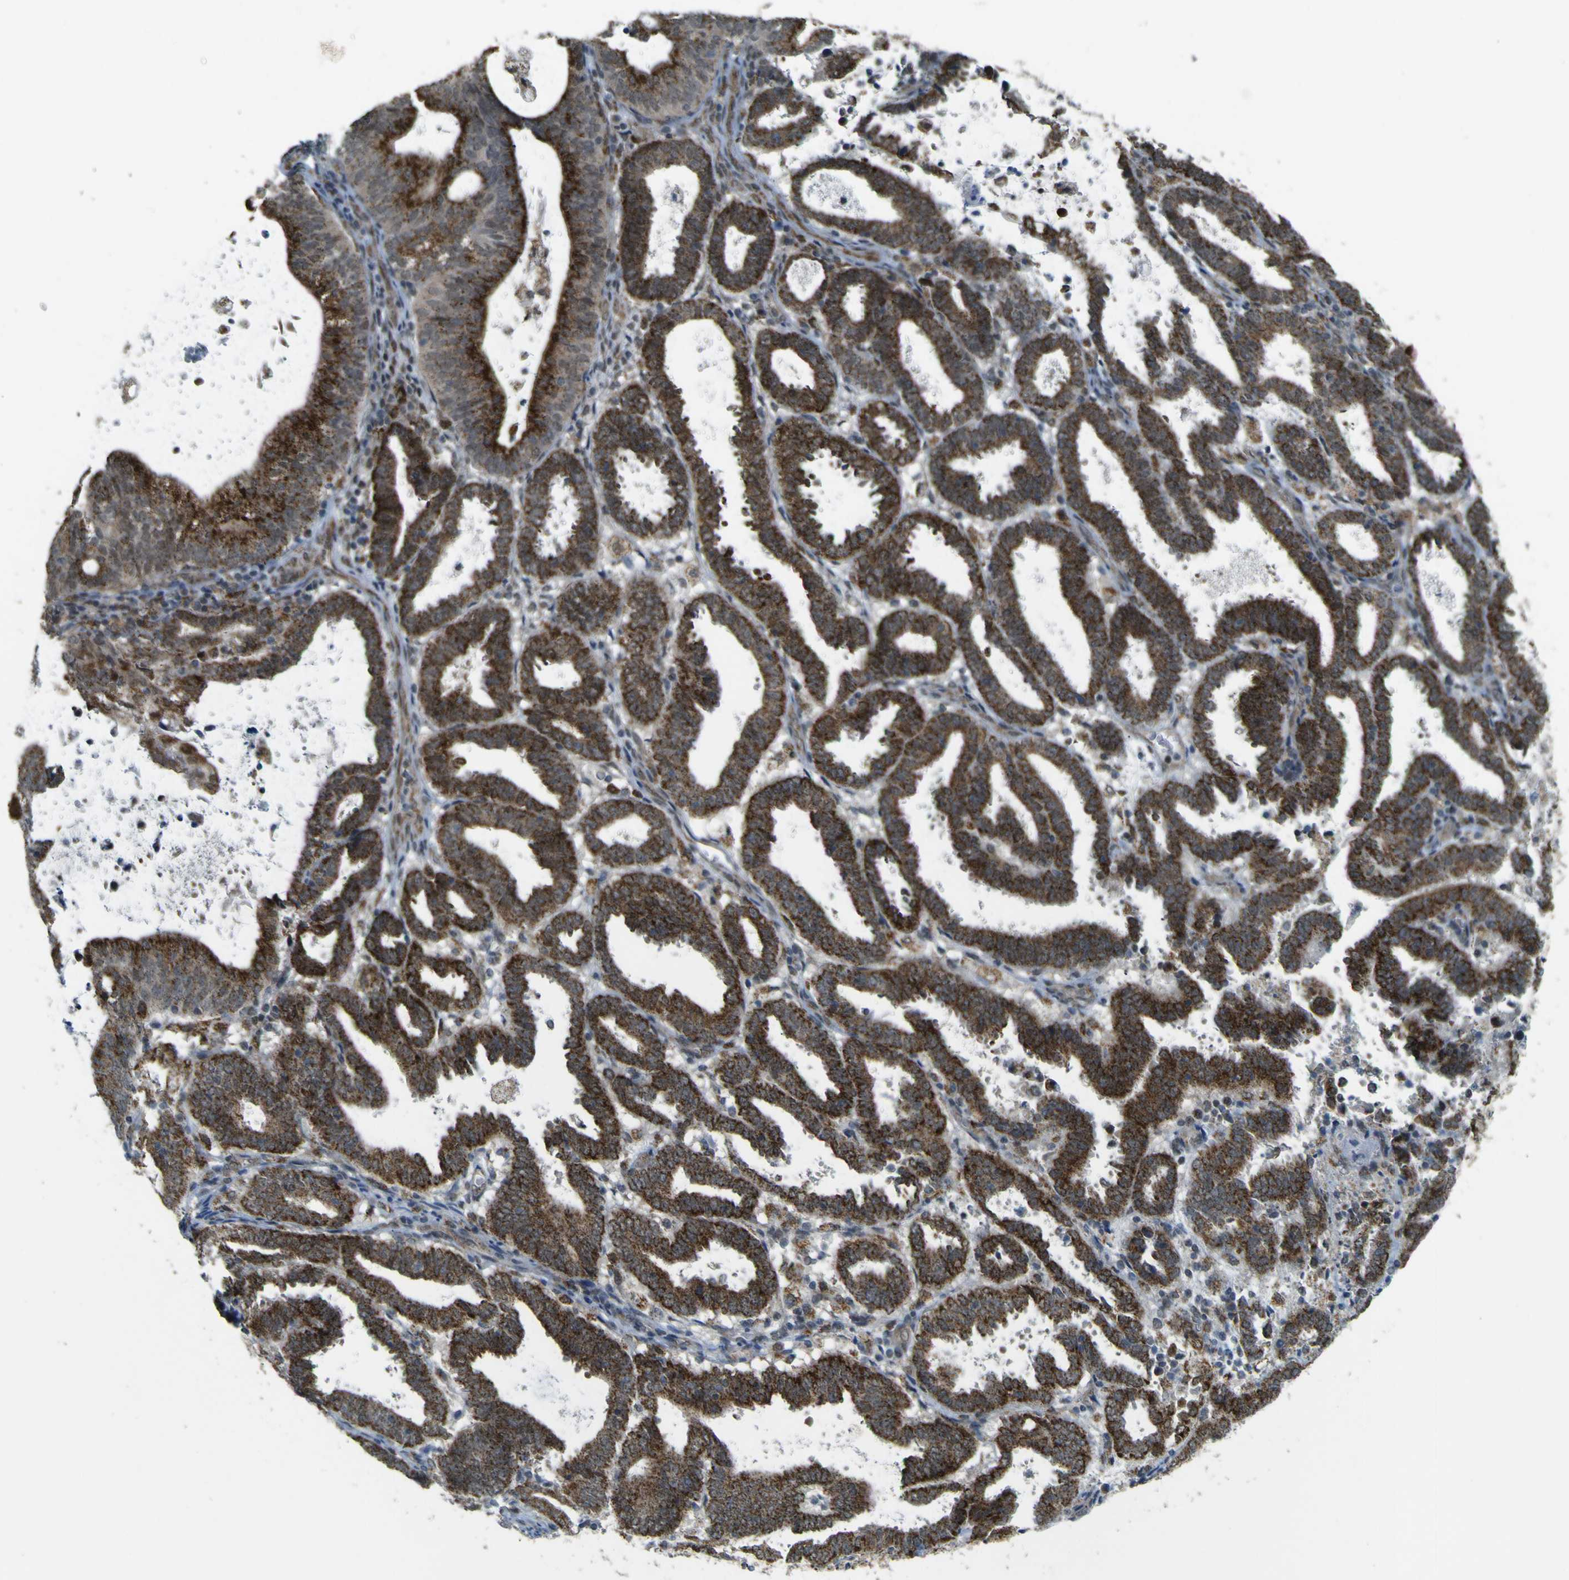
{"staining": {"intensity": "strong", "quantity": ">75%", "location": "cytoplasmic/membranous"}, "tissue": "endometrial cancer", "cell_type": "Tumor cells", "image_type": "cancer", "snomed": [{"axis": "morphology", "description": "Adenocarcinoma, NOS"}, {"axis": "topography", "description": "Uterus"}], "caption": "Brown immunohistochemical staining in endometrial cancer displays strong cytoplasmic/membranous staining in approximately >75% of tumor cells.", "gene": "ACBD5", "patient": {"sex": "female", "age": 83}}